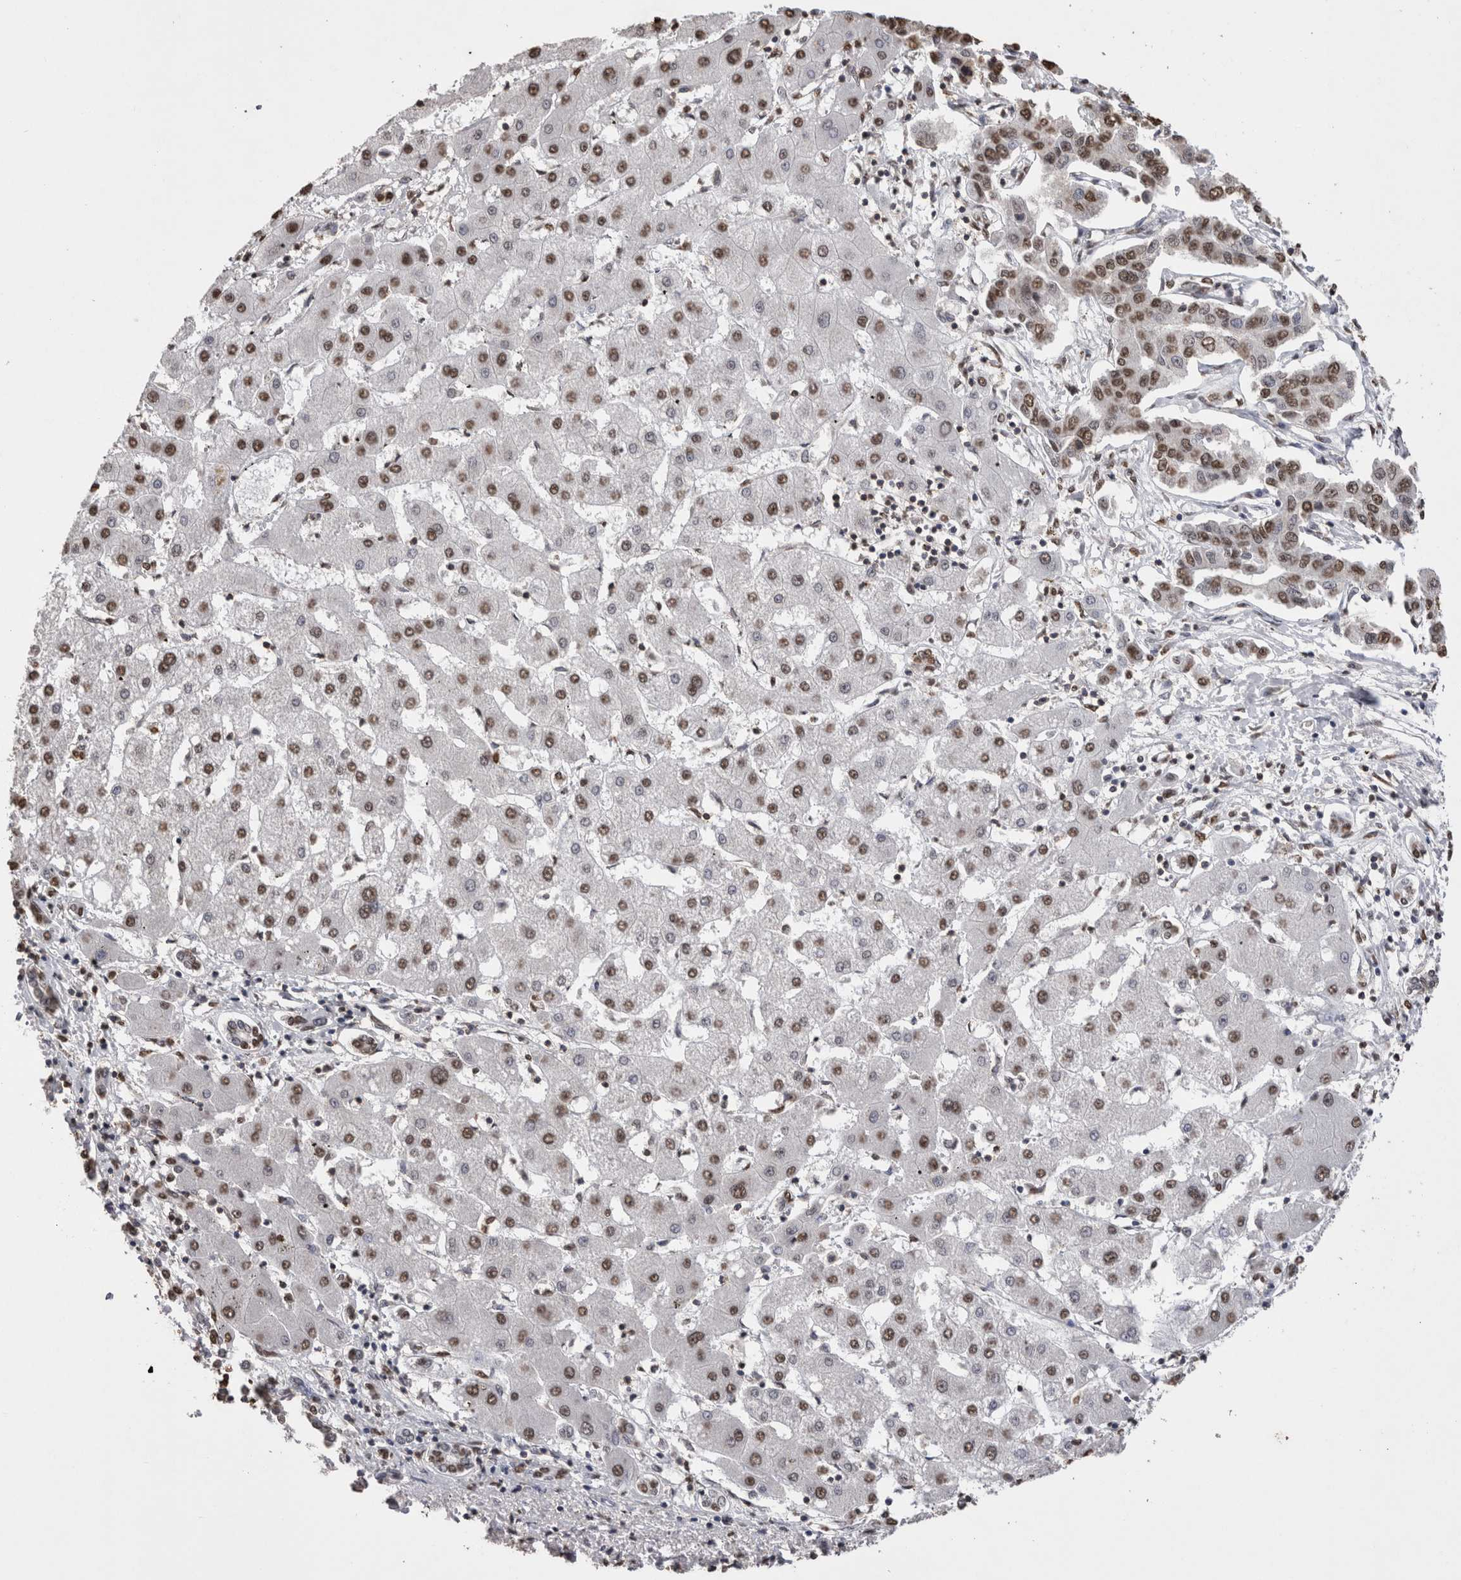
{"staining": {"intensity": "strong", "quantity": ">75%", "location": "nuclear"}, "tissue": "liver cancer", "cell_type": "Tumor cells", "image_type": "cancer", "snomed": [{"axis": "morphology", "description": "Cholangiocarcinoma"}, {"axis": "topography", "description": "Liver"}], "caption": "Immunohistochemical staining of human cholangiocarcinoma (liver) demonstrates strong nuclear protein staining in approximately >75% of tumor cells.", "gene": "NTHL1", "patient": {"sex": "male", "age": 59}}